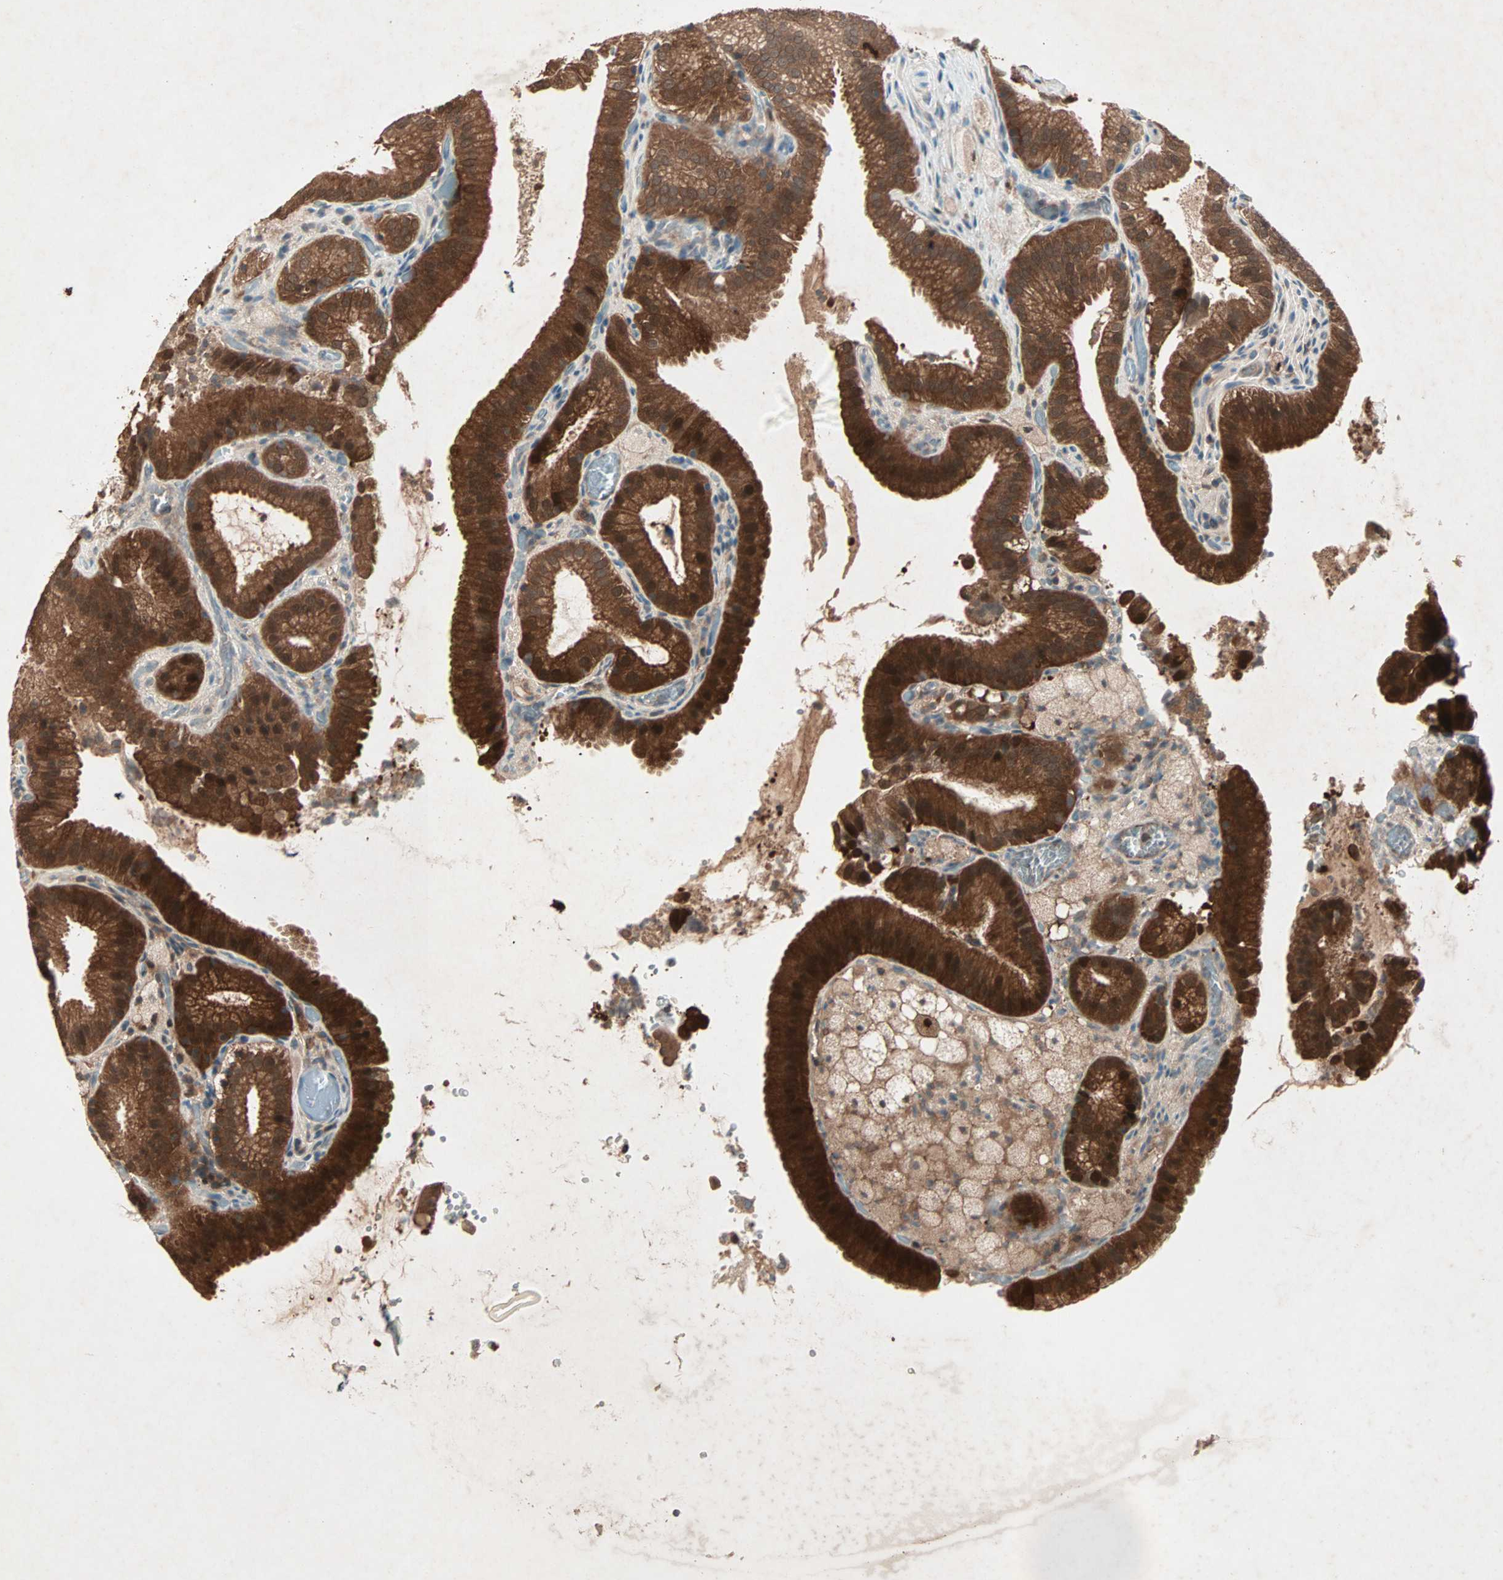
{"staining": {"intensity": "strong", "quantity": ">75%", "location": "cytoplasmic/membranous"}, "tissue": "gallbladder", "cell_type": "Glandular cells", "image_type": "normal", "snomed": [{"axis": "morphology", "description": "Normal tissue, NOS"}, {"axis": "topography", "description": "Gallbladder"}], "caption": "The immunohistochemical stain shows strong cytoplasmic/membranous staining in glandular cells of normal gallbladder.", "gene": "SDSL", "patient": {"sex": "male", "age": 54}}